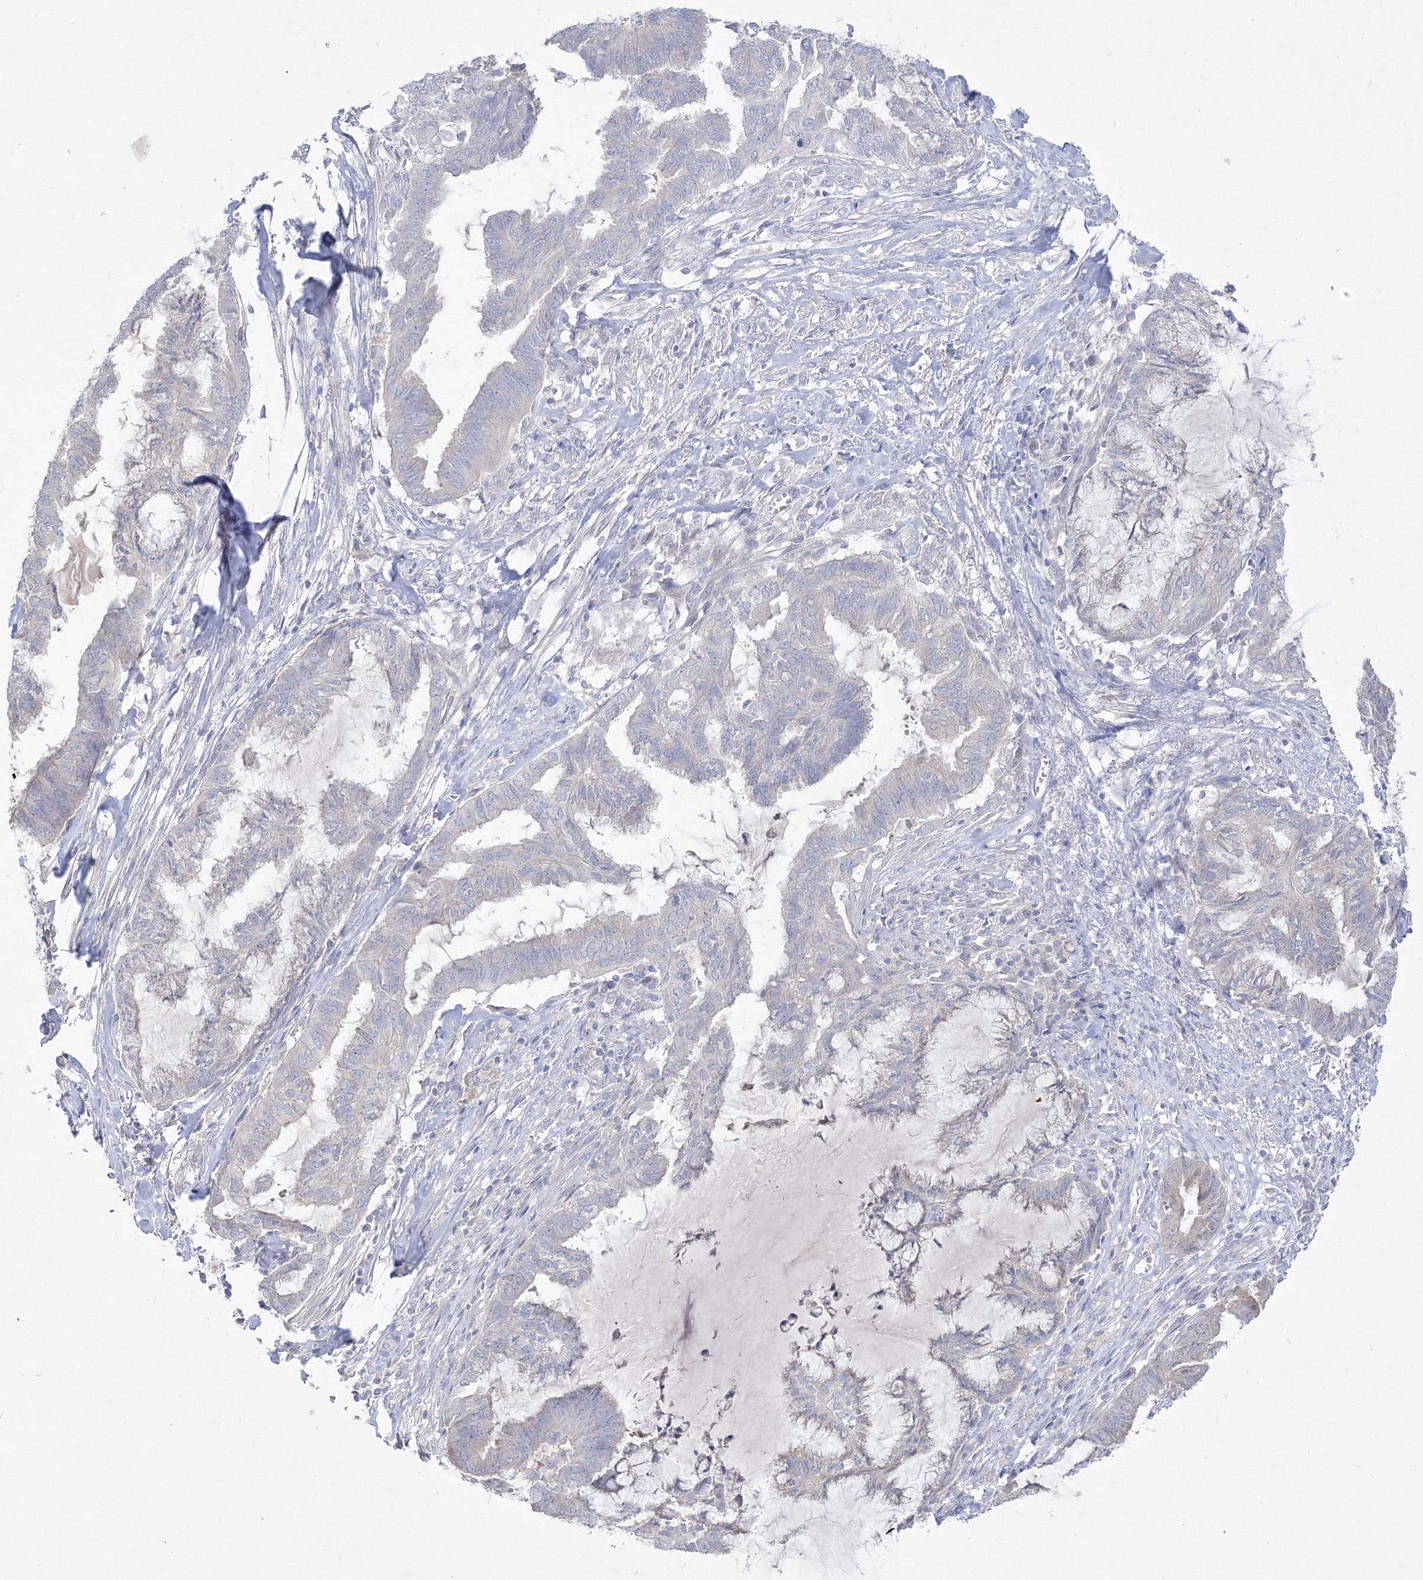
{"staining": {"intensity": "negative", "quantity": "none", "location": "none"}, "tissue": "endometrial cancer", "cell_type": "Tumor cells", "image_type": "cancer", "snomed": [{"axis": "morphology", "description": "Adenocarcinoma, NOS"}, {"axis": "topography", "description": "Endometrium"}], "caption": "Endometrial cancer (adenocarcinoma) was stained to show a protein in brown. There is no significant positivity in tumor cells. Nuclei are stained in blue.", "gene": "FBXL8", "patient": {"sex": "female", "age": 86}}